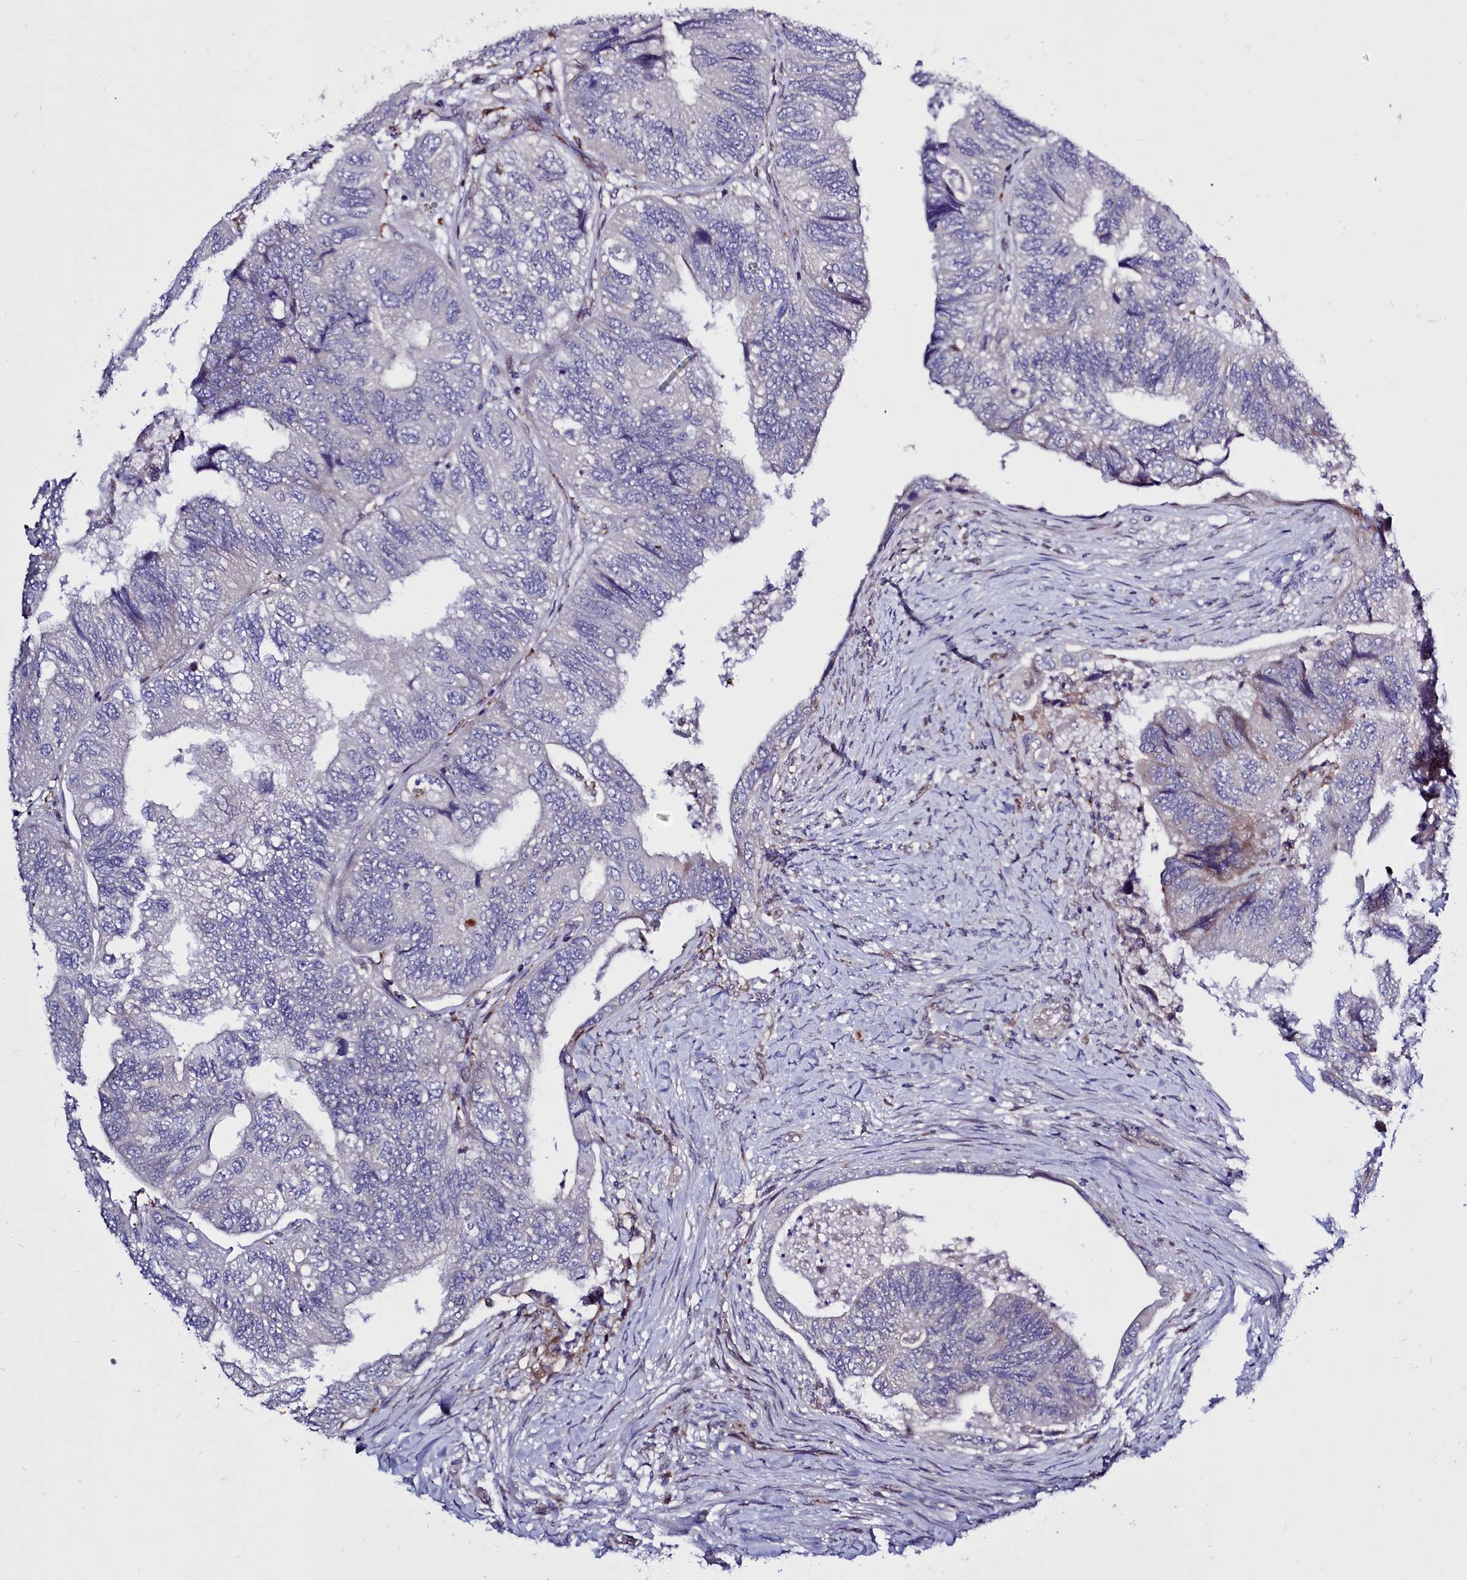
{"staining": {"intensity": "negative", "quantity": "none", "location": "none"}, "tissue": "colorectal cancer", "cell_type": "Tumor cells", "image_type": "cancer", "snomed": [{"axis": "morphology", "description": "Adenocarcinoma, NOS"}, {"axis": "topography", "description": "Rectum"}], "caption": "IHC photomicrograph of colorectal cancer (adenocarcinoma) stained for a protein (brown), which reveals no positivity in tumor cells.", "gene": "RAPGEF4", "patient": {"sex": "male", "age": 63}}